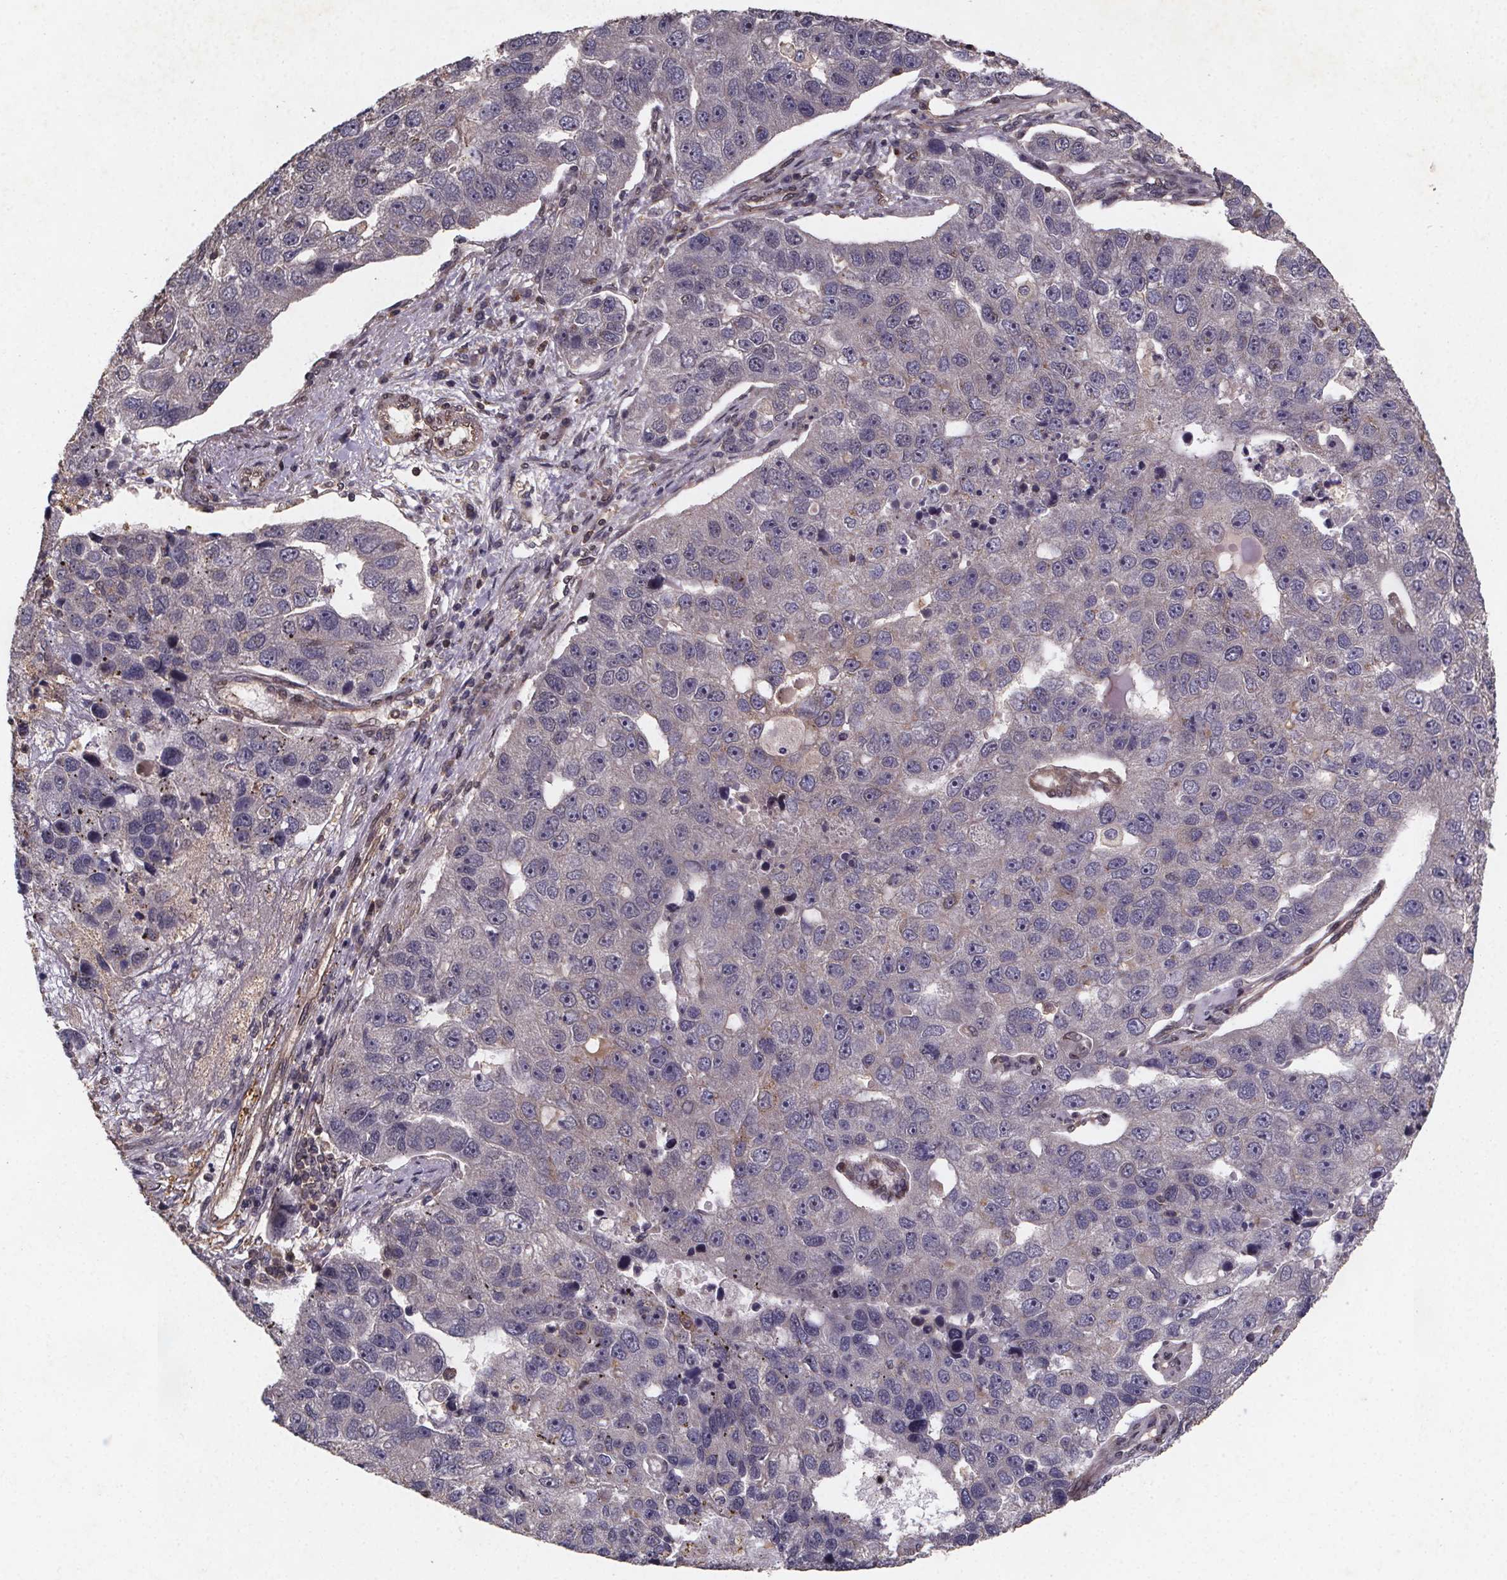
{"staining": {"intensity": "negative", "quantity": "none", "location": "none"}, "tissue": "pancreatic cancer", "cell_type": "Tumor cells", "image_type": "cancer", "snomed": [{"axis": "morphology", "description": "Adenocarcinoma, NOS"}, {"axis": "topography", "description": "Pancreas"}], "caption": "Immunohistochemistry of human adenocarcinoma (pancreatic) demonstrates no staining in tumor cells.", "gene": "PIERCE2", "patient": {"sex": "female", "age": 61}}